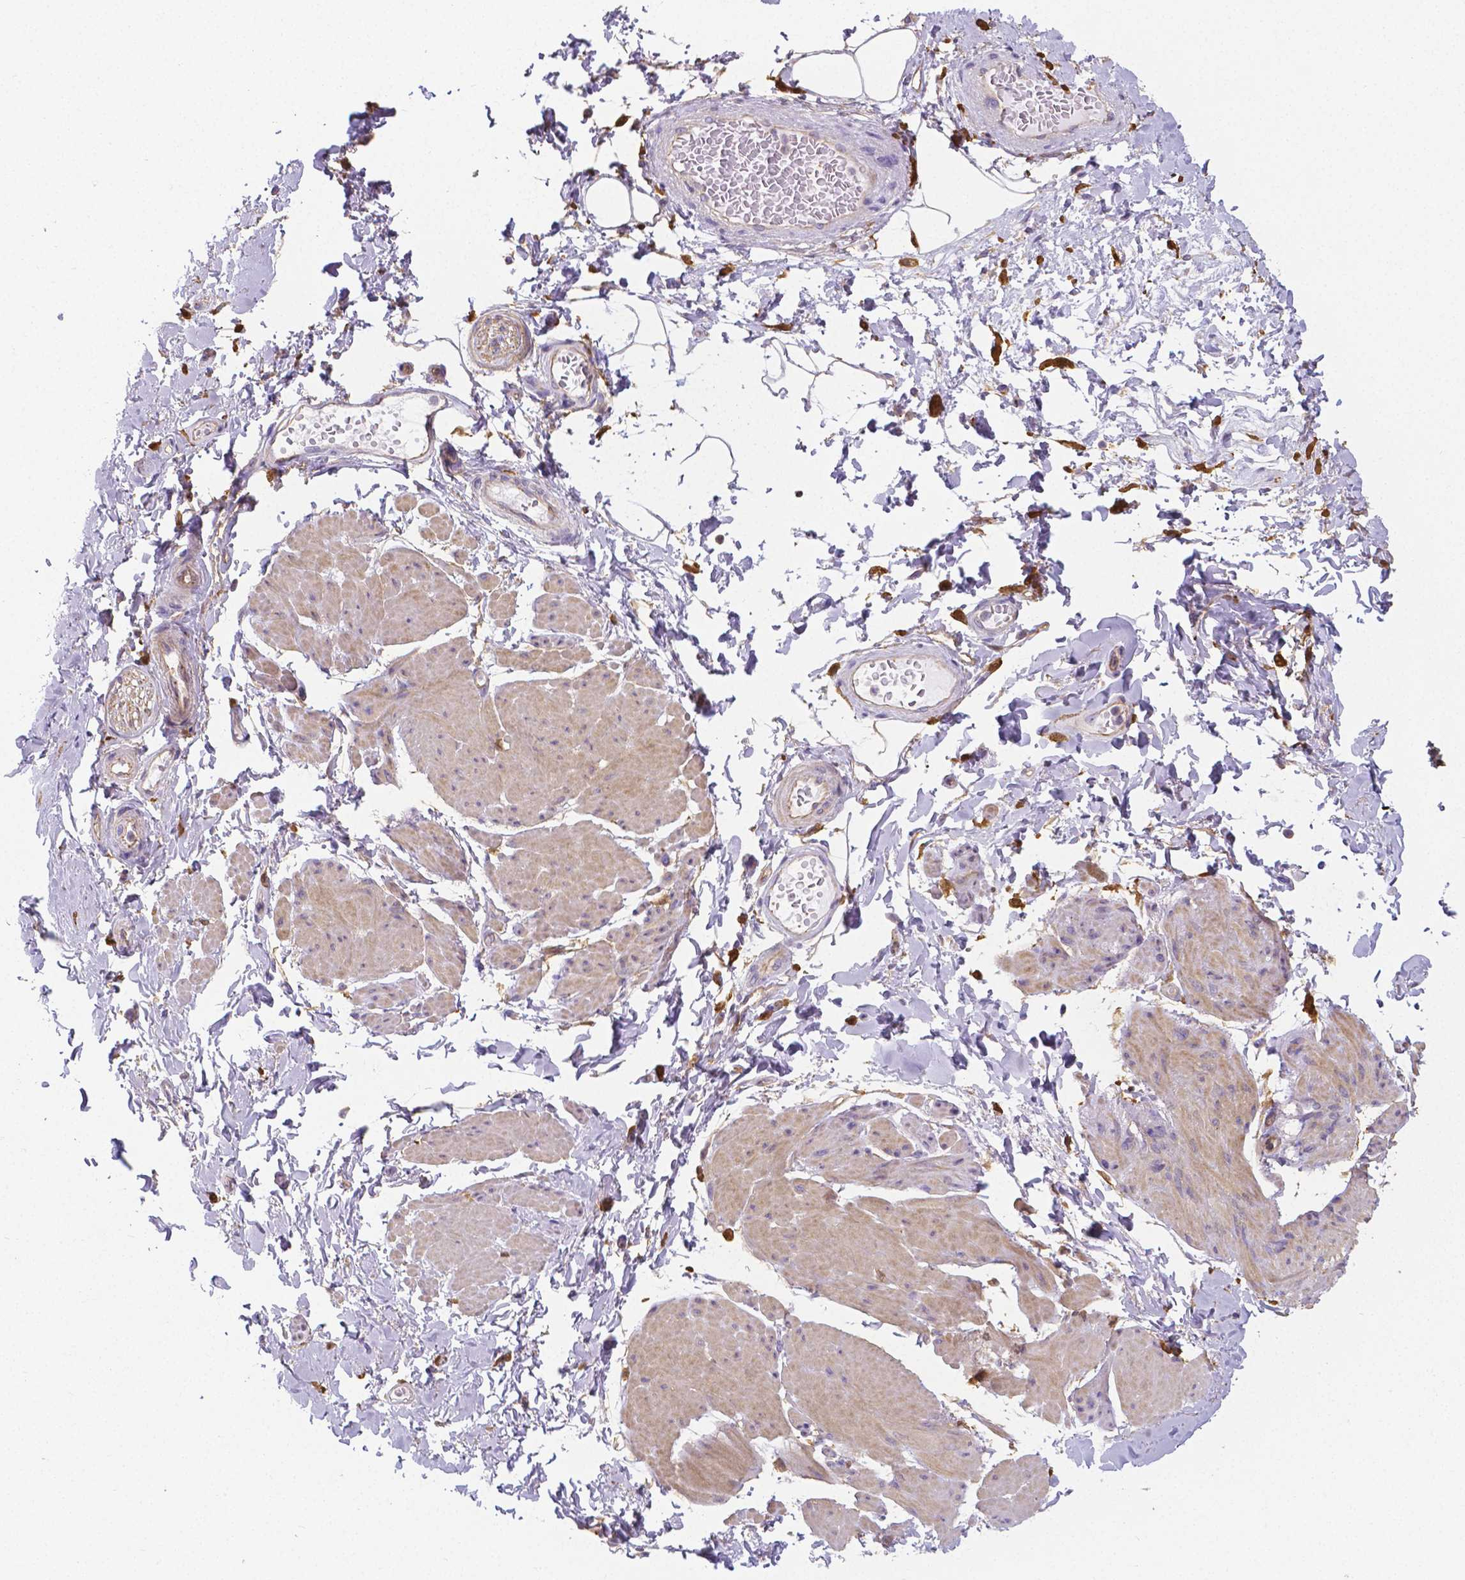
{"staining": {"intensity": "strong", "quantity": "<25%", "location": "nuclear"}, "tissue": "adipose tissue", "cell_type": "Adipocytes", "image_type": "normal", "snomed": [{"axis": "morphology", "description": "Normal tissue, NOS"}, {"axis": "topography", "description": "Urinary bladder"}, {"axis": "topography", "description": "Peripheral nerve tissue"}], "caption": "Human adipose tissue stained with a brown dye shows strong nuclear positive expression in about <25% of adipocytes.", "gene": "CRMP1", "patient": {"sex": "female", "age": 60}}